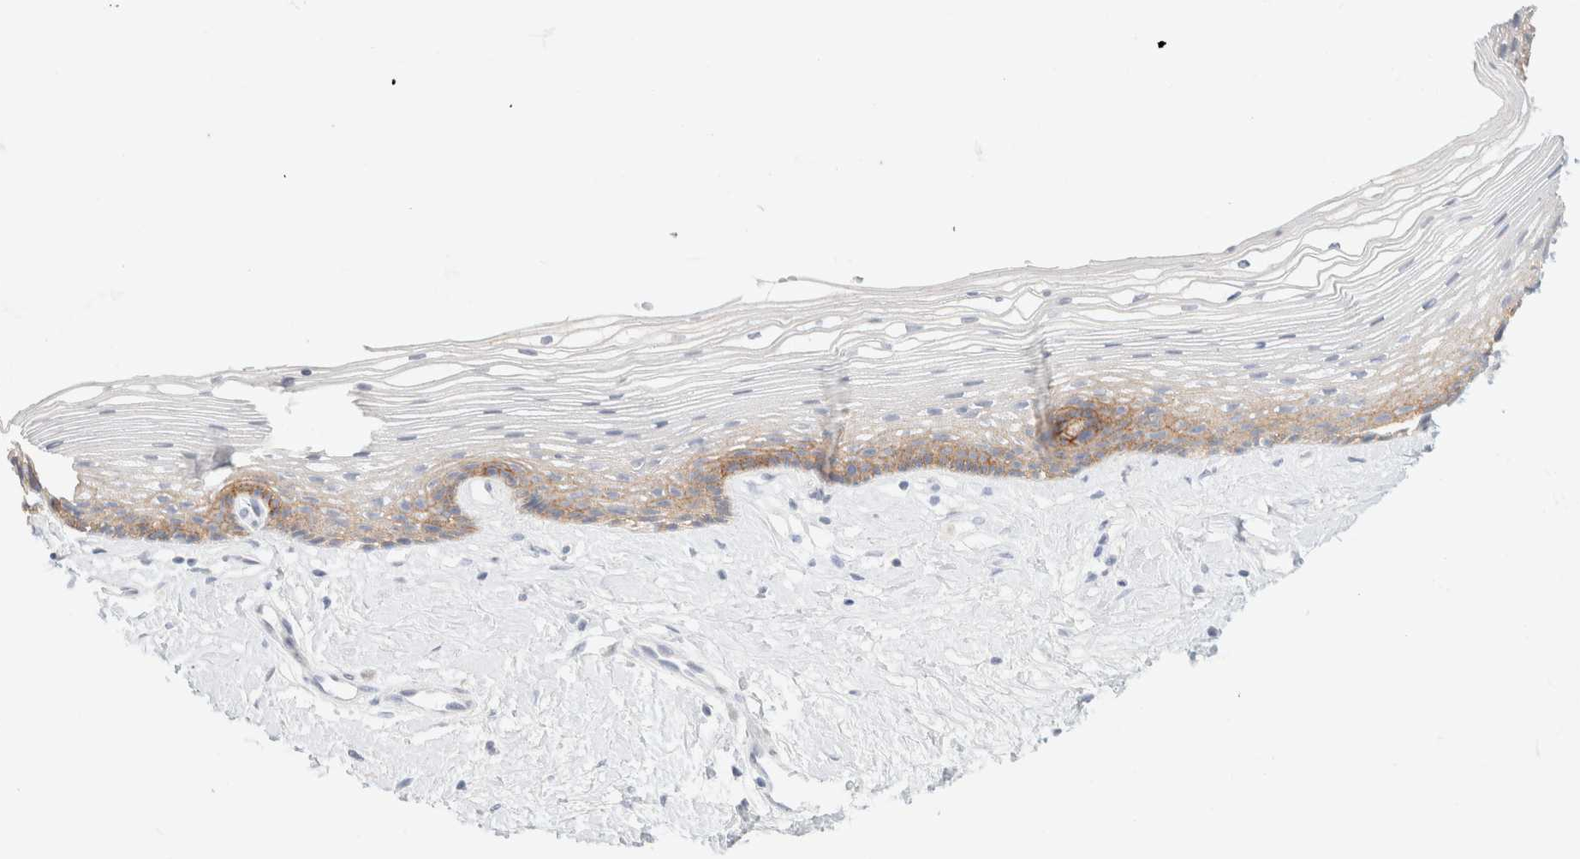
{"staining": {"intensity": "moderate", "quantity": "25%-75%", "location": "cytoplasmic/membranous"}, "tissue": "vagina", "cell_type": "Squamous epithelial cells", "image_type": "normal", "snomed": [{"axis": "morphology", "description": "Normal tissue, NOS"}, {"axis": "topography", "description": "Vagina"}], "caption": "Immunohistochemical staining of benign human vagina displays moderate cytoplasmic/membranous protein staining in about 25%-75% of squamous epithelial cells.", "gene": "CA12", "patient": {"sex": "female", "age": 46}}